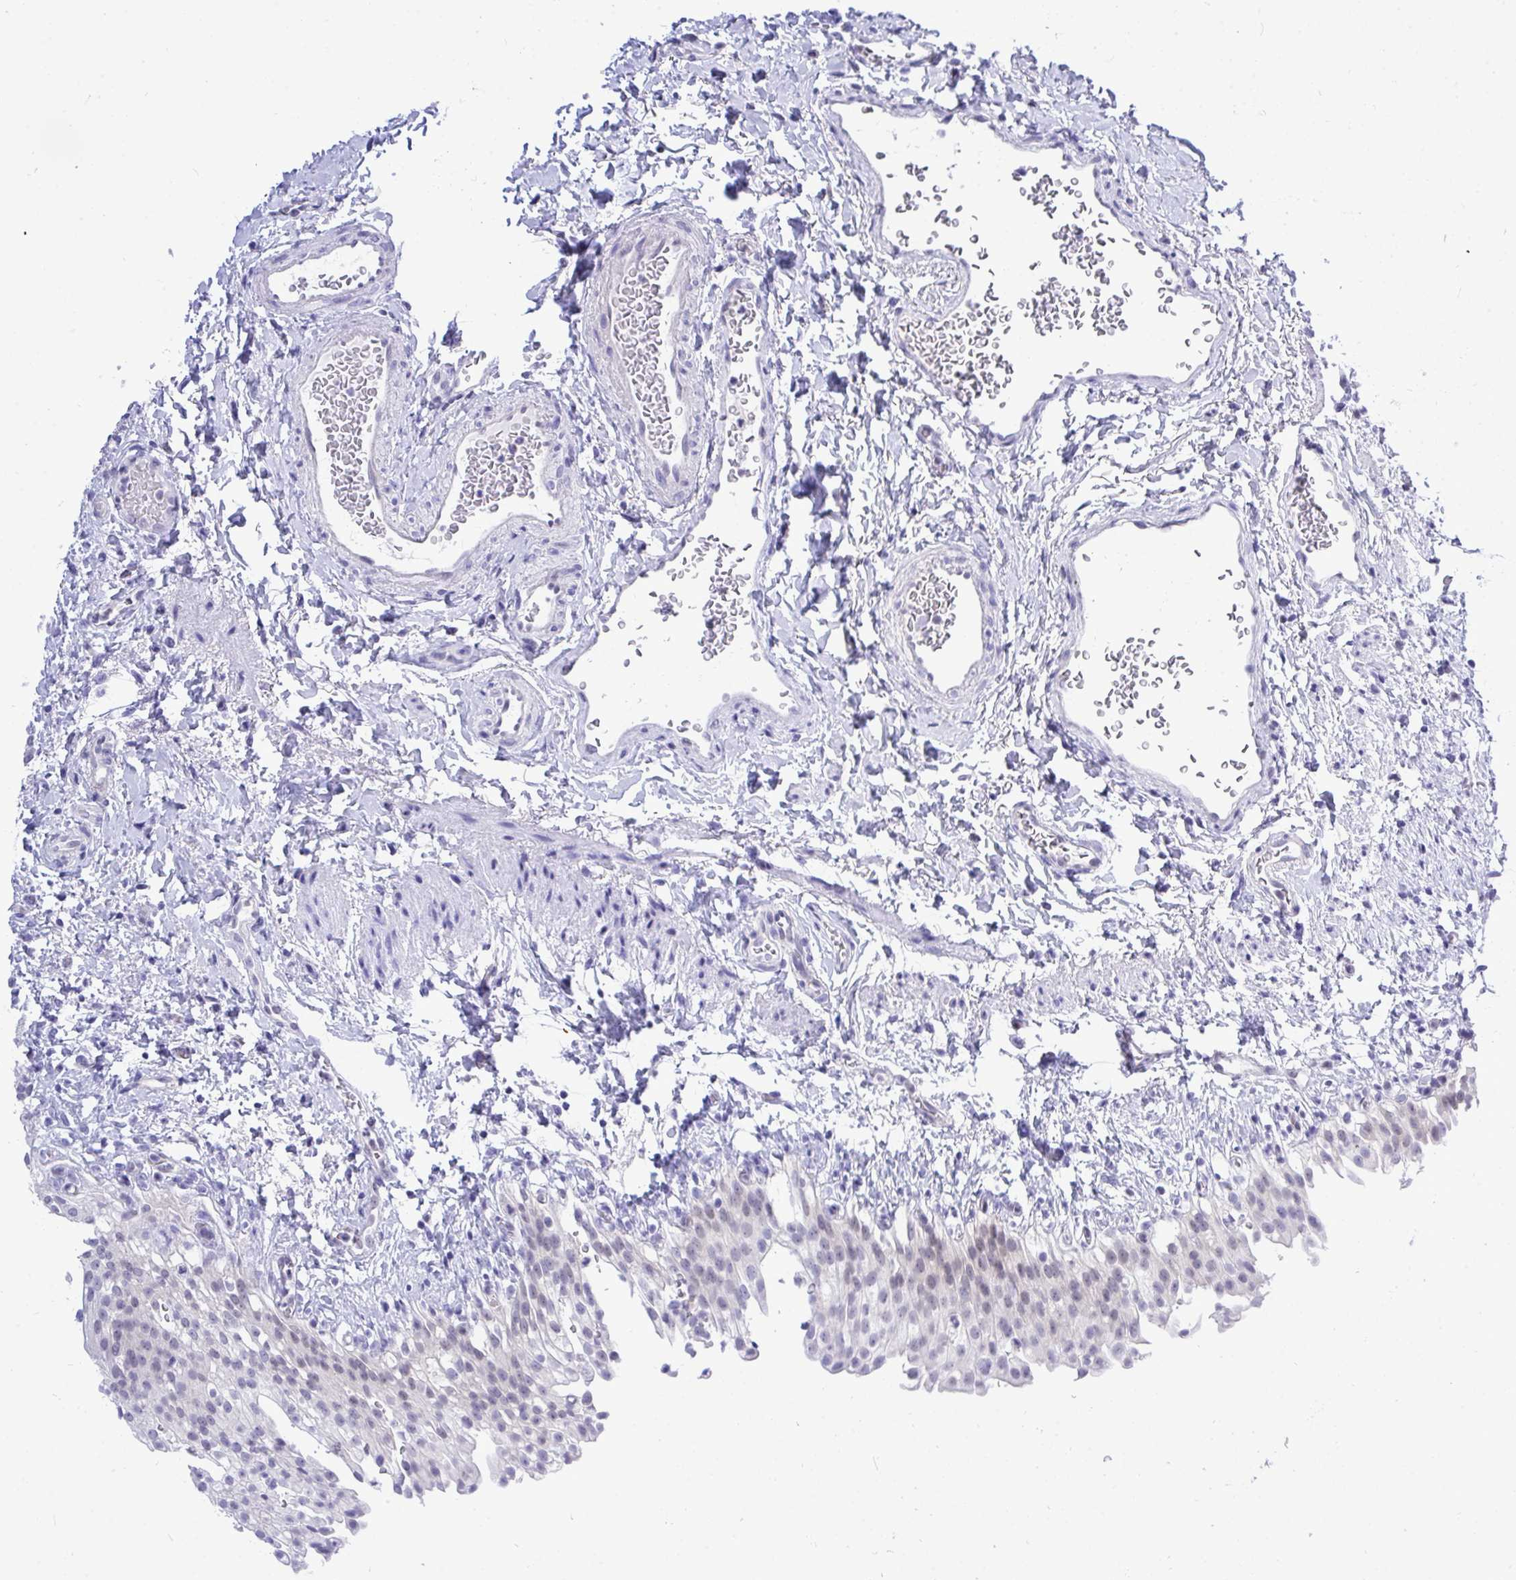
{"staining": {"intensity": "moderate", "quantity": "25%-75%", "location": "nuclear"}, "tissue": "urinary bladder", "cell_type": "Urothelial cells", "image_type": "normal", "snomed": [{"axis": "morphology", "description": "Normal tissue, NOS"}, {"axis": "topography", "description": "Urinary bladder"}, {"axis": "topography", "description": "Peripheral nerve tissue"}], "caption": "Immunohistochemical staining of unremarkable human urinary bladder demonstrates moderate nuclear protein positivity in about 25%-75% of urothelial cells.", "gene": "THOP1", "patient": {"sex": "female", "age": 60}}